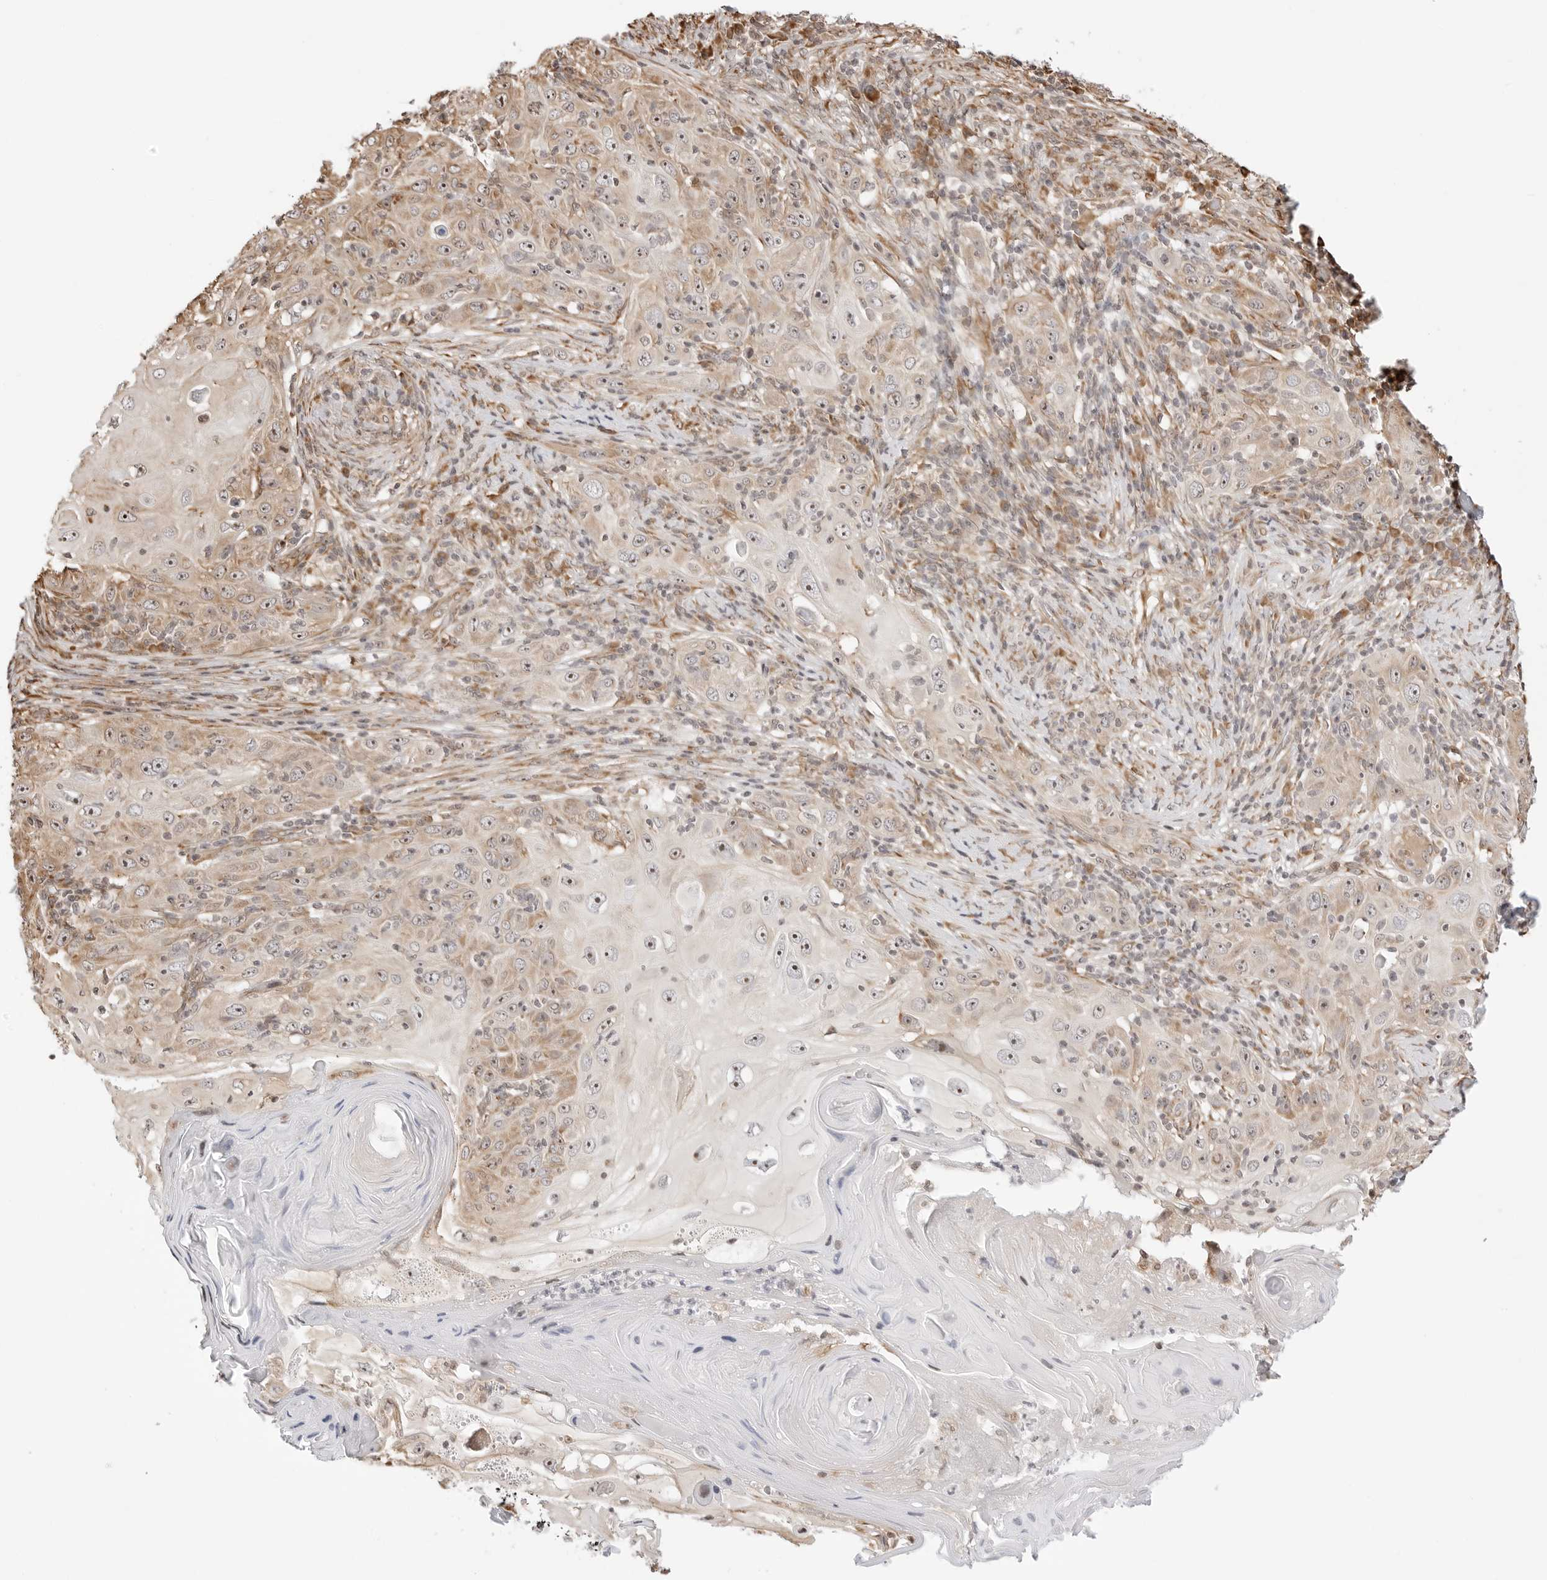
{"staining": {"intensity": "moderate", "quantity": ">75%", "location": "cytoplasmic/membranous,nuclear"}, "tissue": "skin cancer", "cell_type": "Tumor cells", "image_type": "cancer", "snomed": [{"axis": "morphology", "description": "Squamous cell carcinoma, NOS"}, {"axis": "topography", "description": "Skin"}], "caption": "Immunohistochemistry (IHC) (DAB (3,3'-diaminobenzidine)) staining of skin squamous cell carcinoma reveals moderate cytoplasmic/membranous and nuclear protein staining in approximately >75% of tumor cells.", "gene": "FKBP14", "patient": {"sex": "female", "age": 88}}